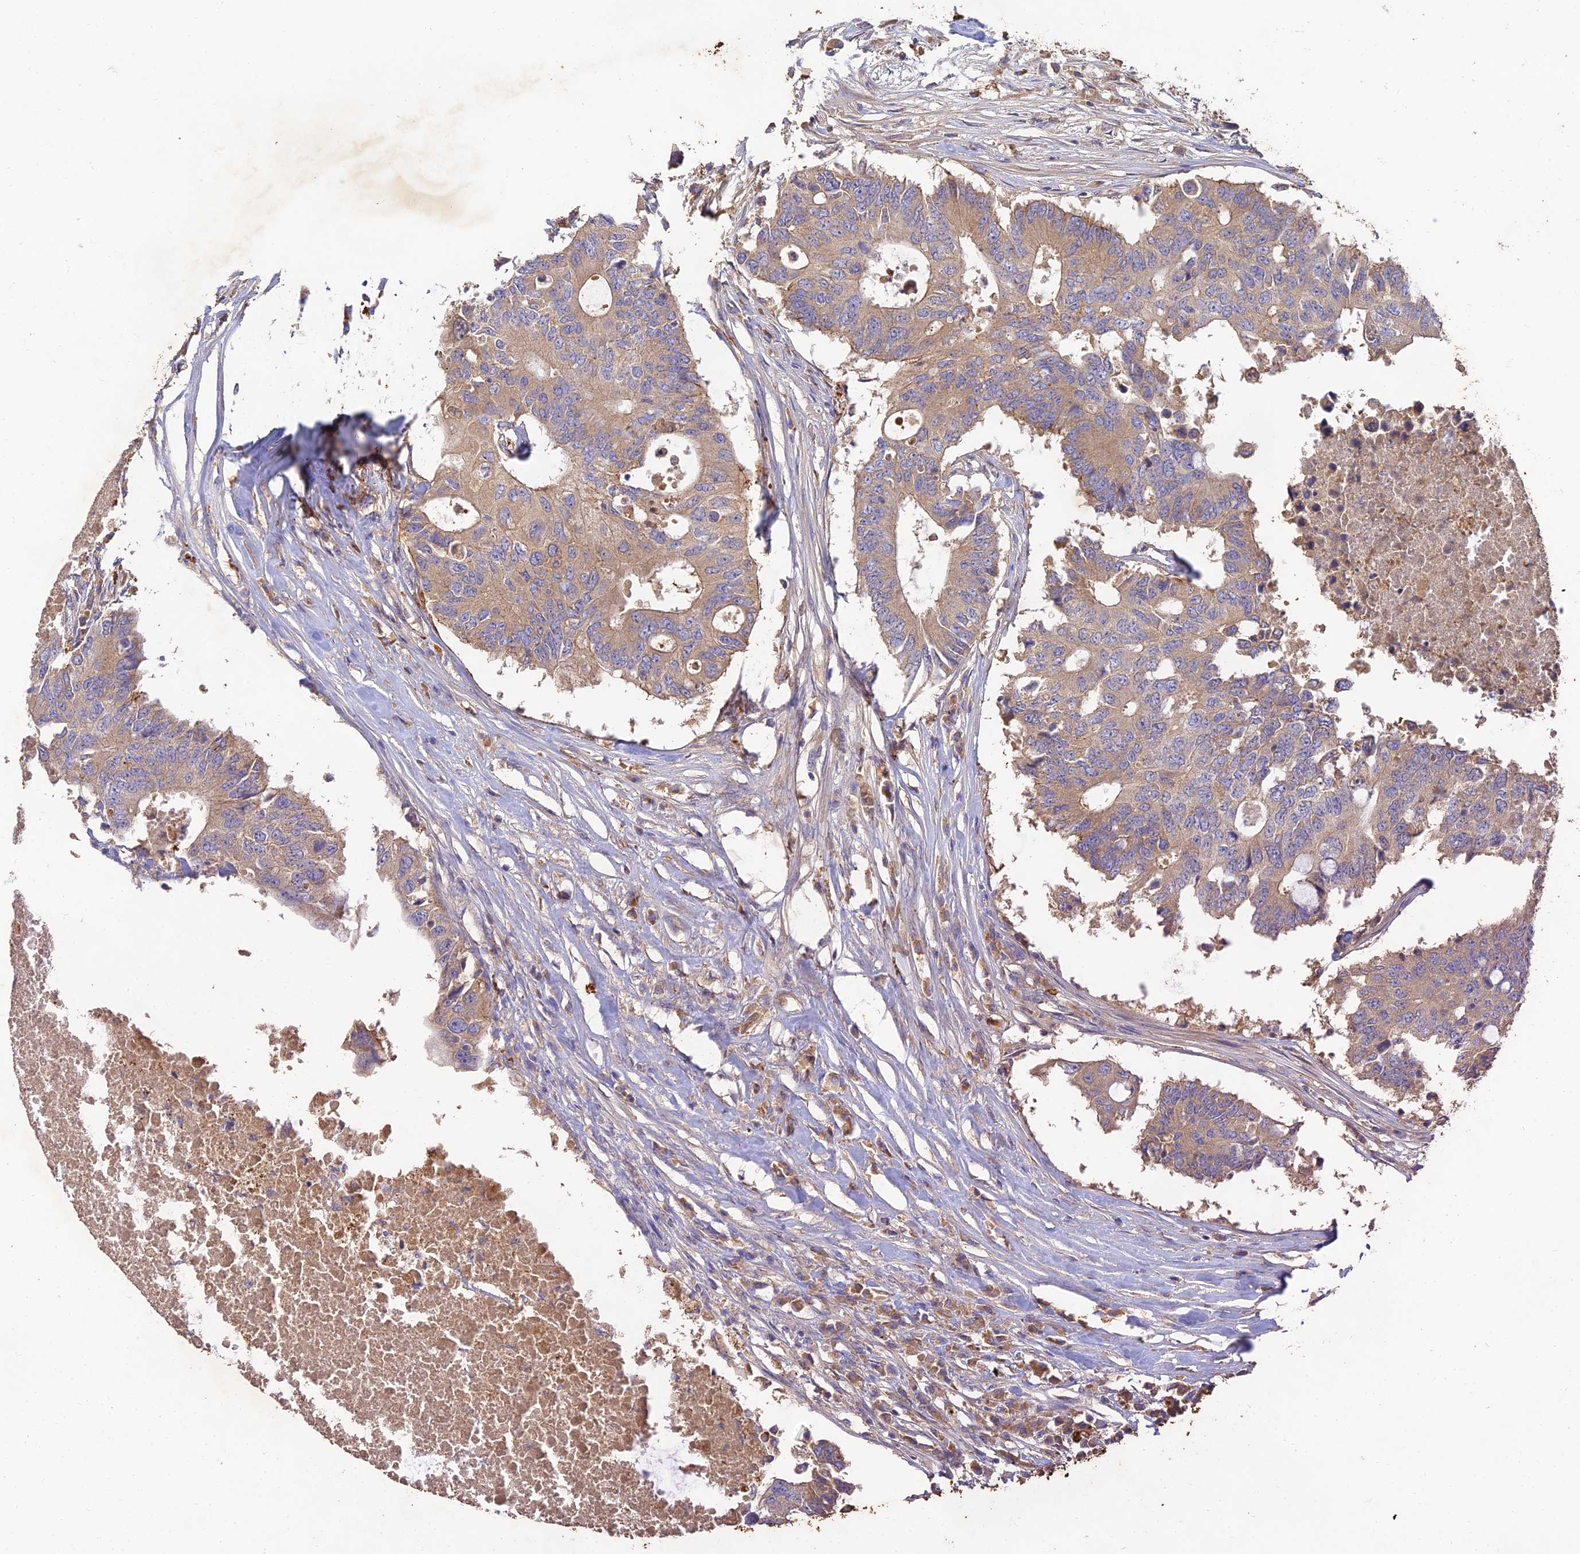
{"staining": {"intensity": "moderate", "quantity": ">75%", "location": "cytoplasmic/membranous"}, "tissue": "colorectal cancer", "cell_type": "Tumor cells", "image_type": "cancer", "snomed": [{"axis": "morphology", "description": "Adenocarcinoma, NOS"}, {"axis": "topography", "description": "Colon"}], "caption": "Adenocarcinoma (colorectal) stained with DAB IHC shows medium levels of moderate cytoplasmic/membranous staining in about >75% of tumor cells. The protein is shown in brown color, while the nuclei are stained blue.", "gene": "ACSM5", "patient": {"sex": "male", "age": 71}}